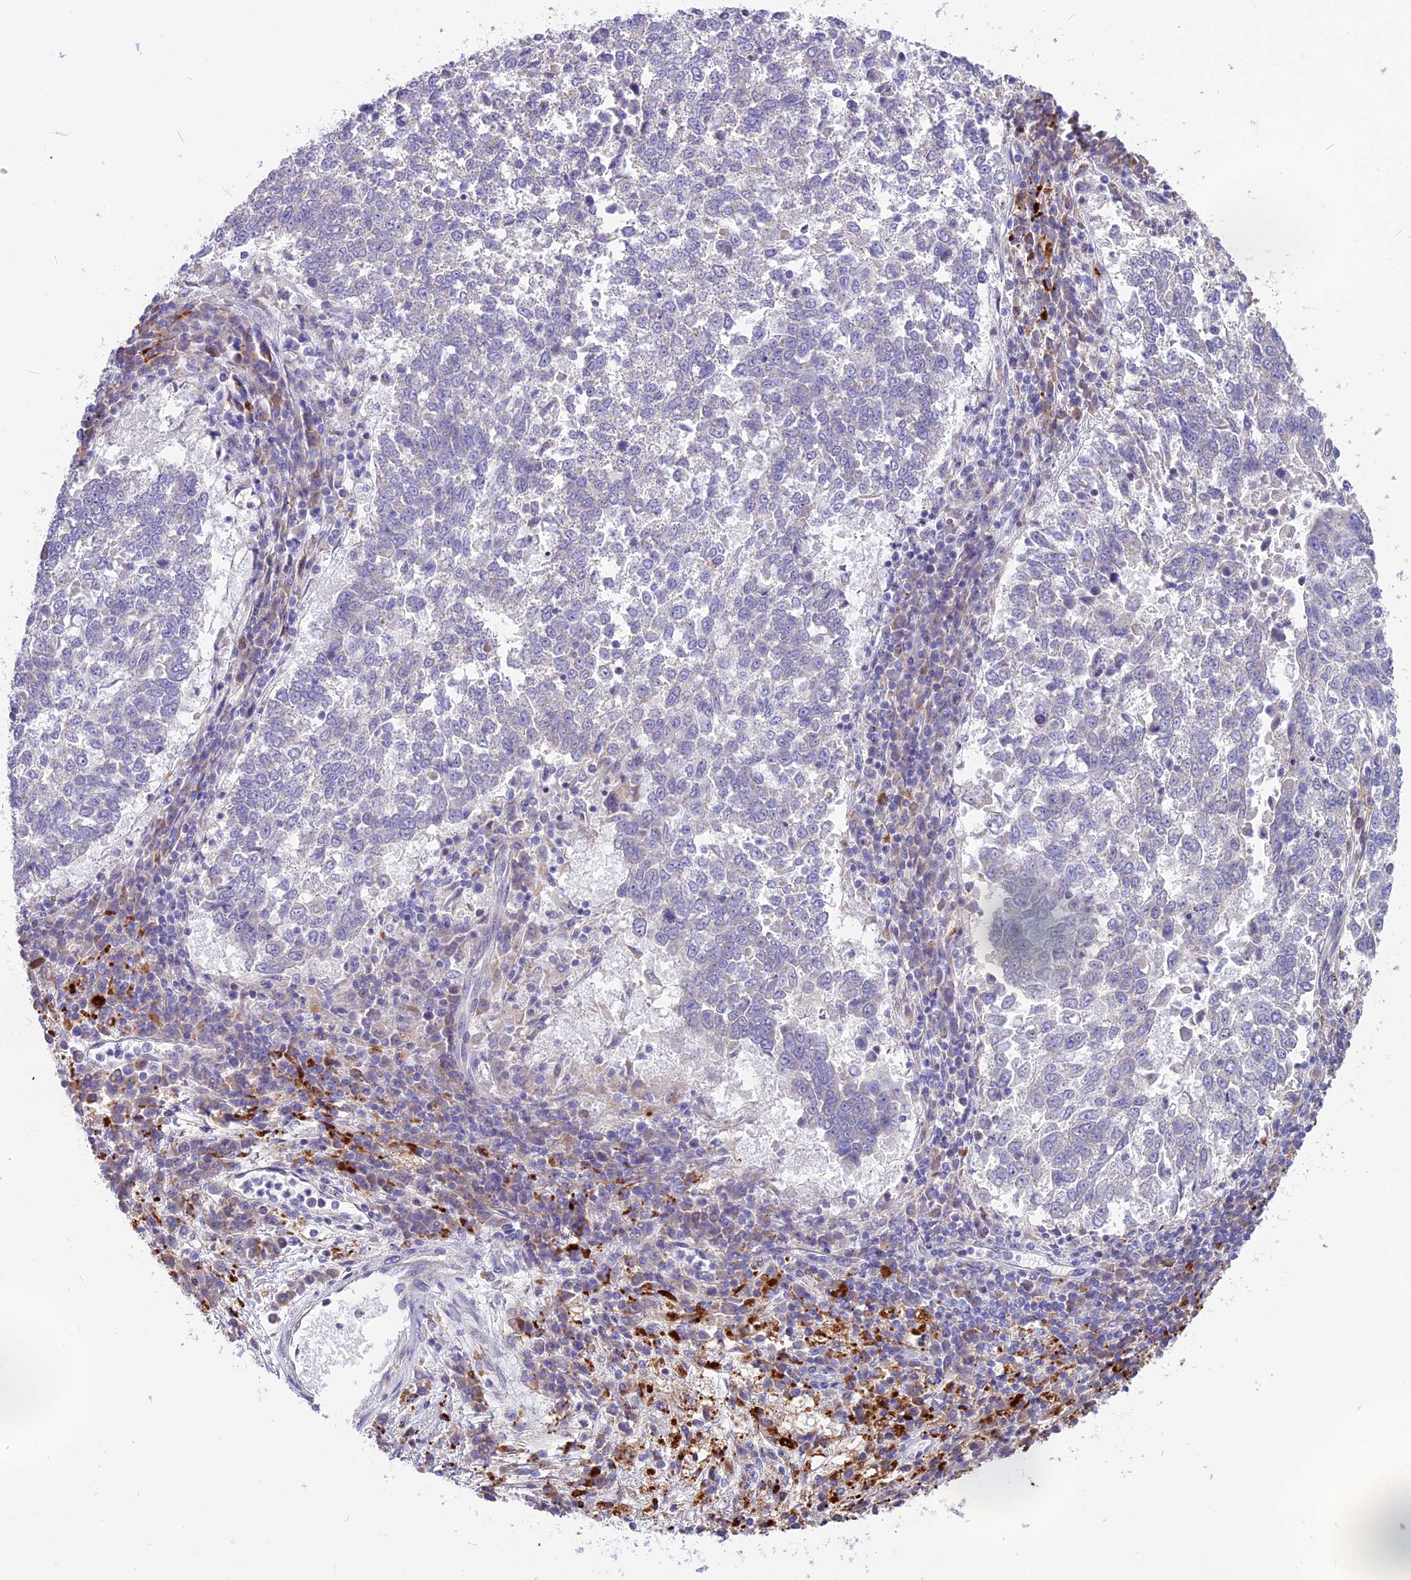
{"staining": {"intensity": "negative", "quantity": "none", "location": "none"}, "tissue": "lung cancer", "cell_type": "Tumor cells", "image_type": "cancer", "snomed": [{"axis": "morphology", "description": "Squamous cell carcinoma, NOS"}, {"axis": "topography", "description": "Lung"}], "caption": "Immunohistochemistry (IHC) photomicrograph of lung cancer (squamous cell carcinoma) stained for a protein (brown), which displays no staining in tumor cells.", "gene": "THRSP", "patient": {"sex": "male", "age": 73}}